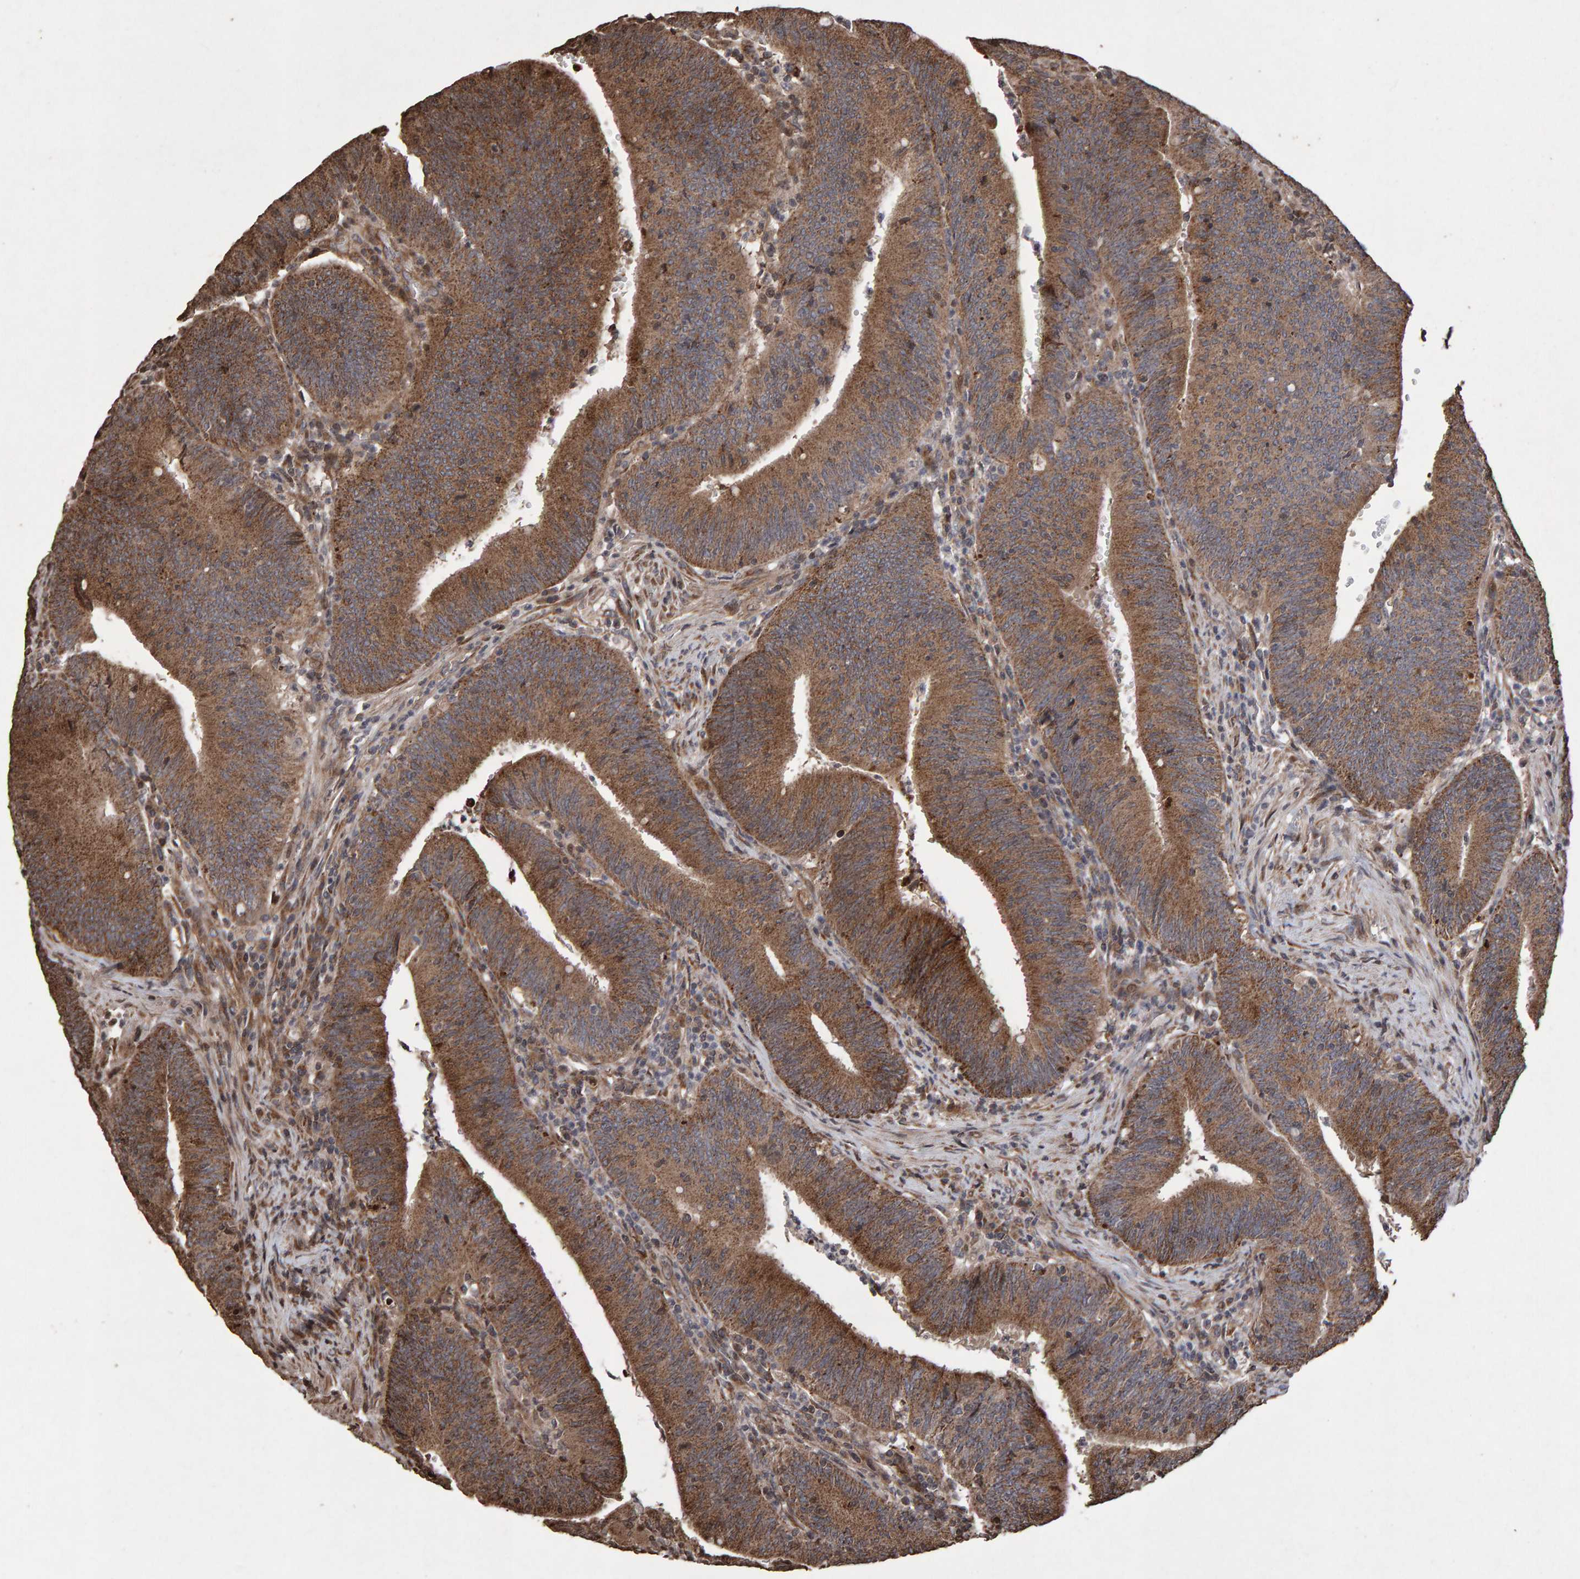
{"staining": {"intensity": "moderate", "quantity": ">75%", "location": "cytoplasmic/membranous"}, "tissue": "colorectal cancer", "cell_type": "Tumor cells", "image_type": "cancer", "snomed": [{"axis": "morphology", "description": "Normal tissue, NOS"}, {"axis": "morphology", "description": "Adenocarcinoma, NOS"}, {"axis": "topography", "description": "Rectum"}], "caption": "A histopathology image of colorectal cancer stained for a protein displays moderate cytoplasmic/membranous brown staining in tumor cells.", "gene": "OSBP2", "patient": {"sex": "female", "age": 66}}